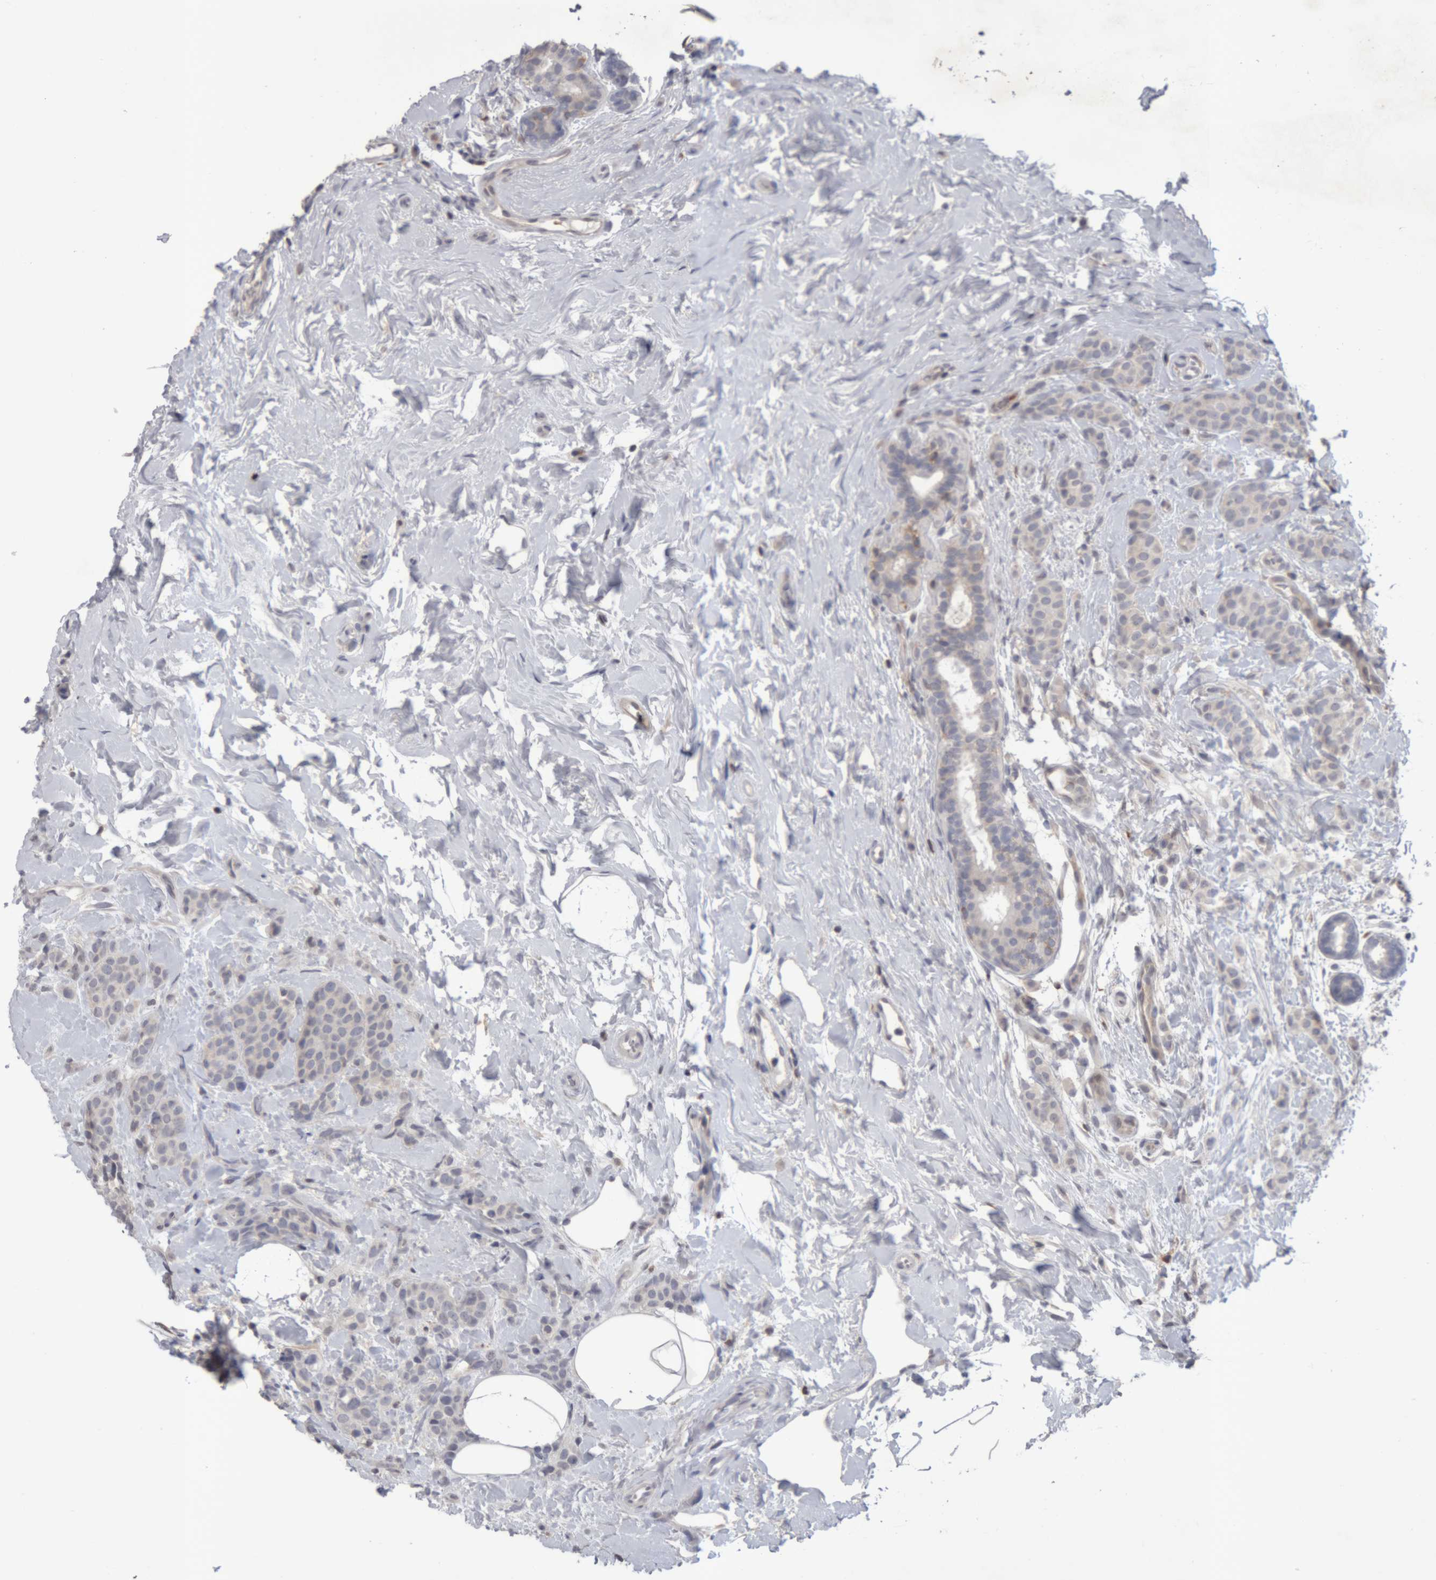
{"staining": {"intensity": "negative", "quantity": "none", "location": "none"}, "tissue": "breast cancer", "cell_type": "Tumor cells", "image_type": "cancer", "snomed": [{"axis": "morphology", "description": "Lobular carcinoma, in situ"}, {"axis": "morphology", "description": "Lobular carcinoma"}, {"axis": "topography", "description": "Breast"}], "caption": "This is an immunohistochemistry image of human lobular carcinoma (breast). There is no expression in tumor cells.", "gene": "NFATC2", "patient": {"sex": "female", "age": 41}}